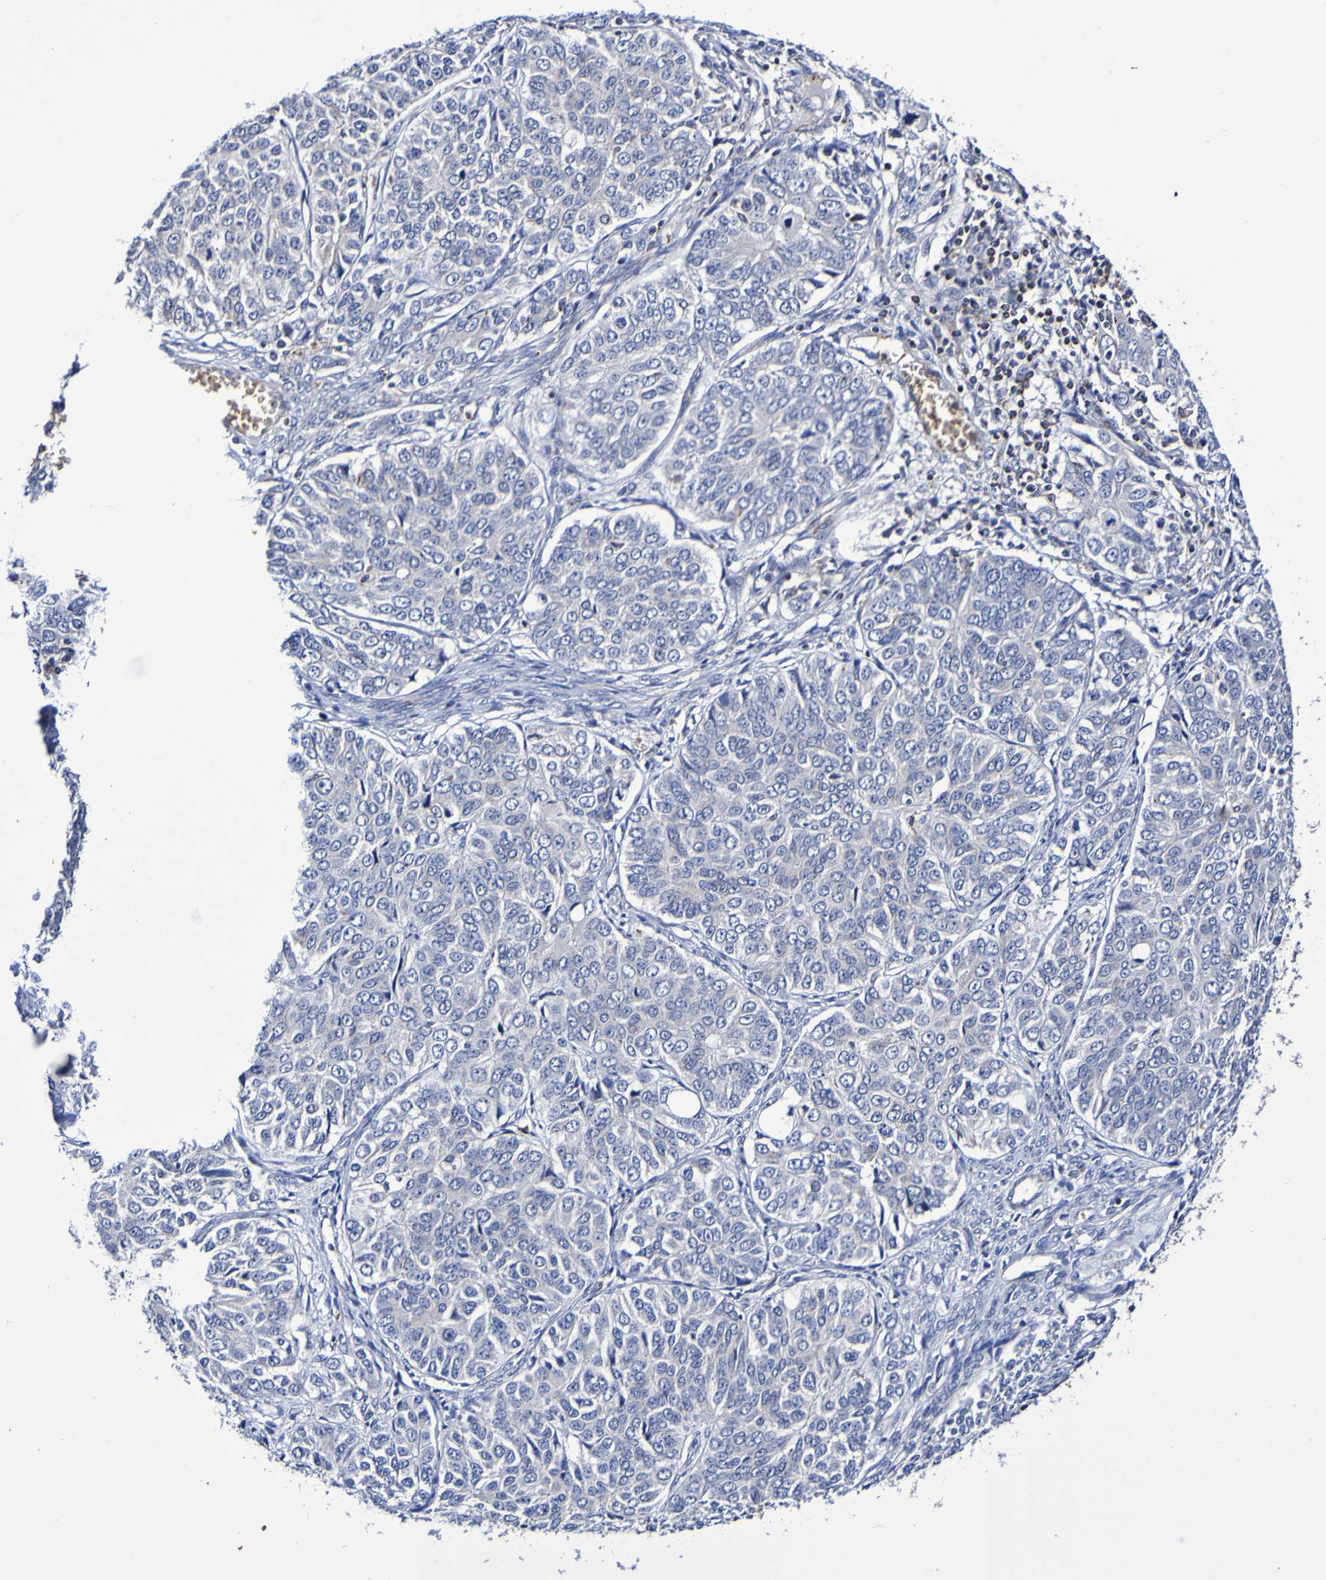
{"staining": {"intensity": "negative", "quantity": "none", "location": "none"}, "tissue": "ovarian cancer", "cell_type": "Tumor cells", "image_type": "cancer", "snomed": [{"axis": "morphology", "description": "Carcinoma, endometroid"}, {"axis": "topography", "description": "Ovary"}], "caption": "Immunohistochemical staining of human endometroid carcinoma (ovarian) reveals no significant positivity in tumor cells. (Immunohistochemistry (ihc), brightfield microscopy, high magnification).", "gene": "WNT4", "patient": {"sex": "female", "age": 51}}